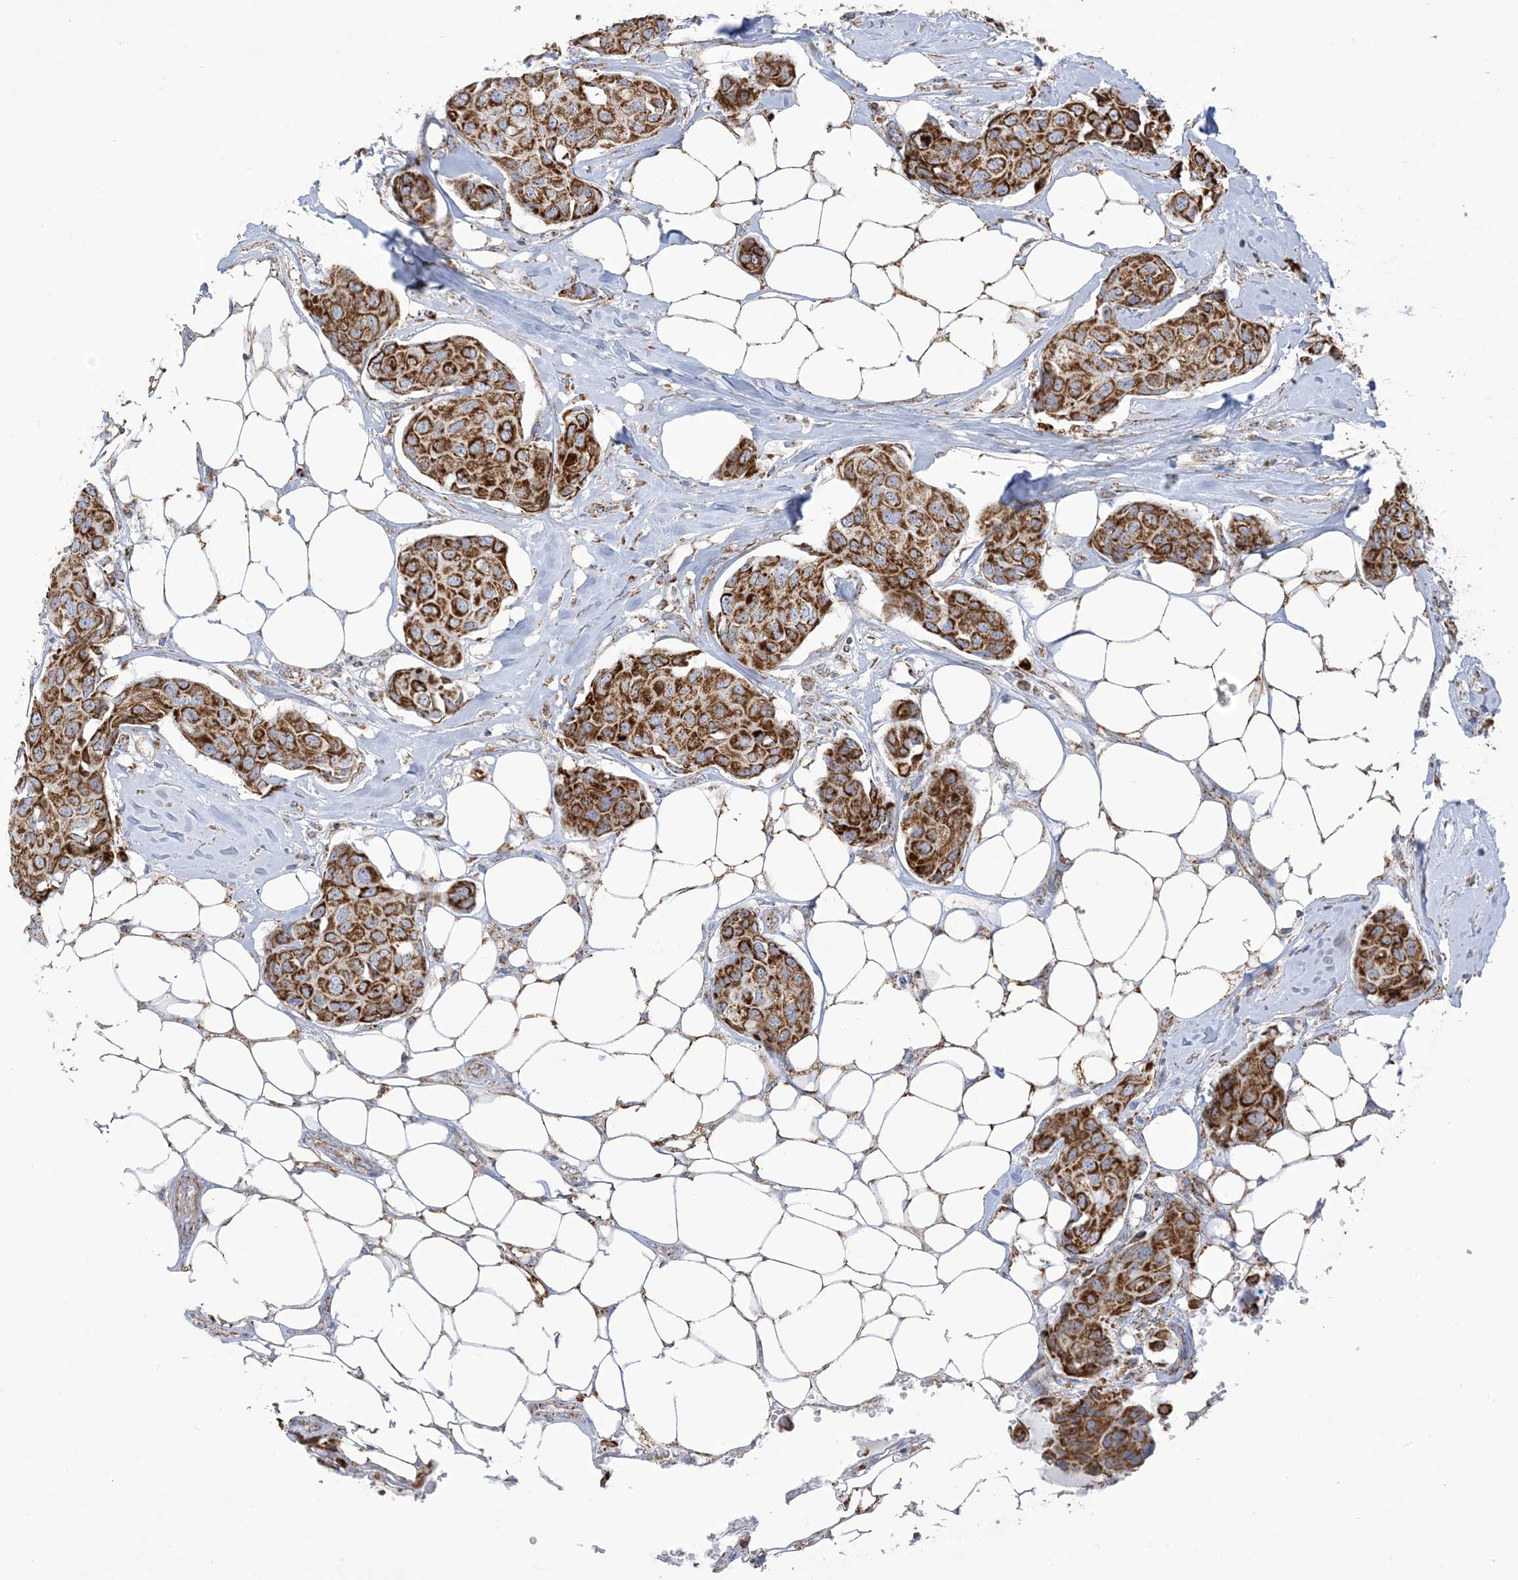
{"staining": {"intensity": "moderate", "quantity": ">75%", "location": "cytoplasmic/membranous"}, "tissue": "breast cancer", "cell_type": "Tumor cells", "image_type": "cancer", "snomed": [{"axis": "morphology", "description": "Duct carcinoma"}, {"axis": "topography", "description": "Breast"}], "caption": "Immunohistochemical staining of human breast cancer (infiltrating ductal carcinoma) shows medium levels of moderate cytoplasmic/membranous protein staining in about >75% of tumor cells. (DAB (3,3'-diaminobenzidine) IHC with brightfield microscopy, high magnification).", "gene": "SAMM50", "patient": {"sex": "female", "age": 80}}